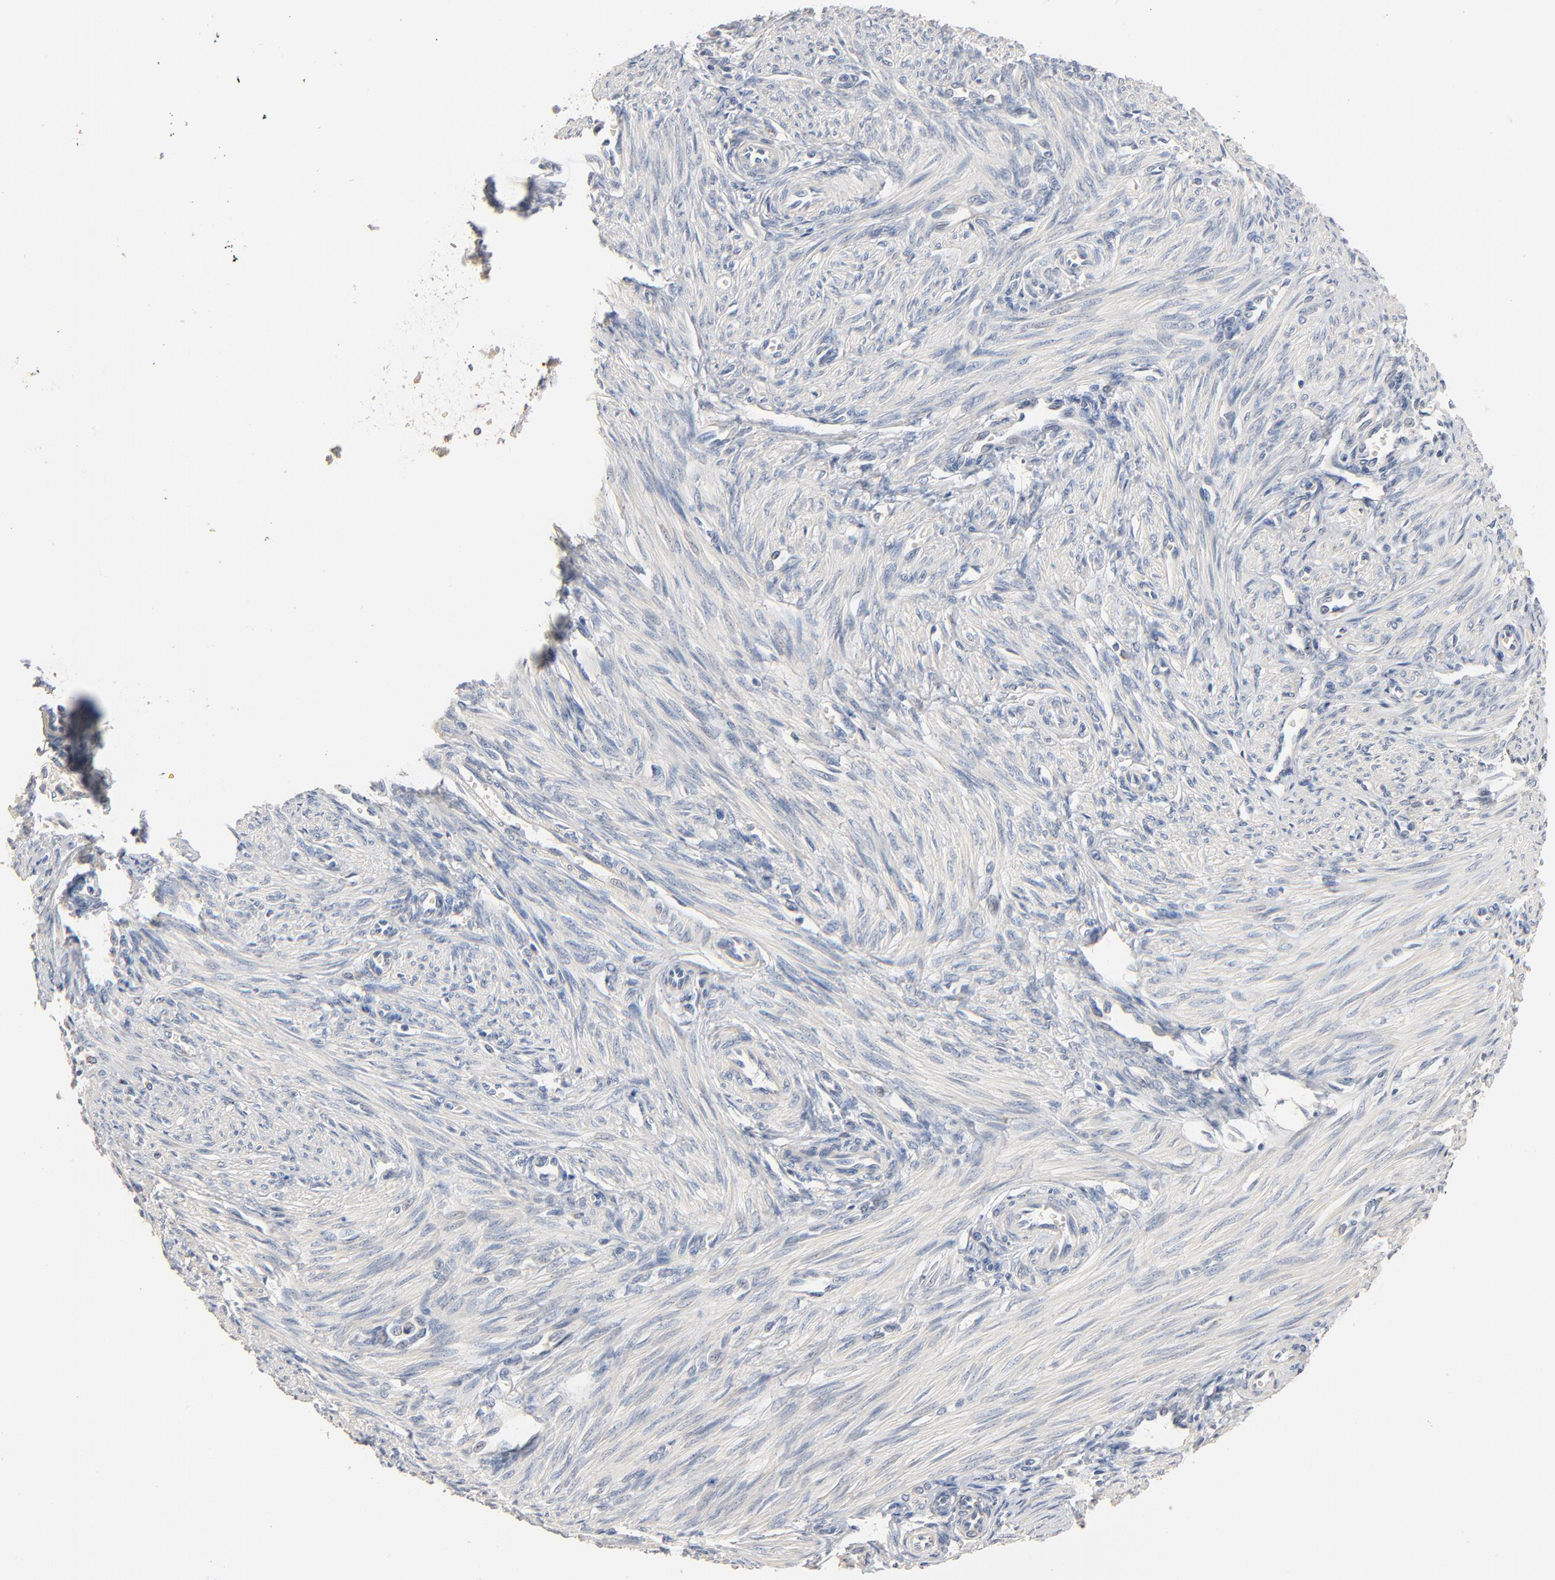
{"staining": {"intensity": "negative", "quantity": "none", "location": "none"}, "tissue": "endometrium", "cell_type": "Cells in endometrial stroma", "image_type": "normal", "snomed": [{"axis": "morphology", "description": "Normal tissue, NOS"}, {"axis": "topography", "description": "Endometrium"}], "caption": "Immunohistochemical staining of normal endometrium displays no significant staining in cells in endometrial stroma. The staining is performed using DAB (3,3'-diaminobenzidine) brown chromogen with nuclei counter-stained in using hematoxylin.", "gene": "ZDHHC8", "patient": {"sex": "female", "age": 27}}